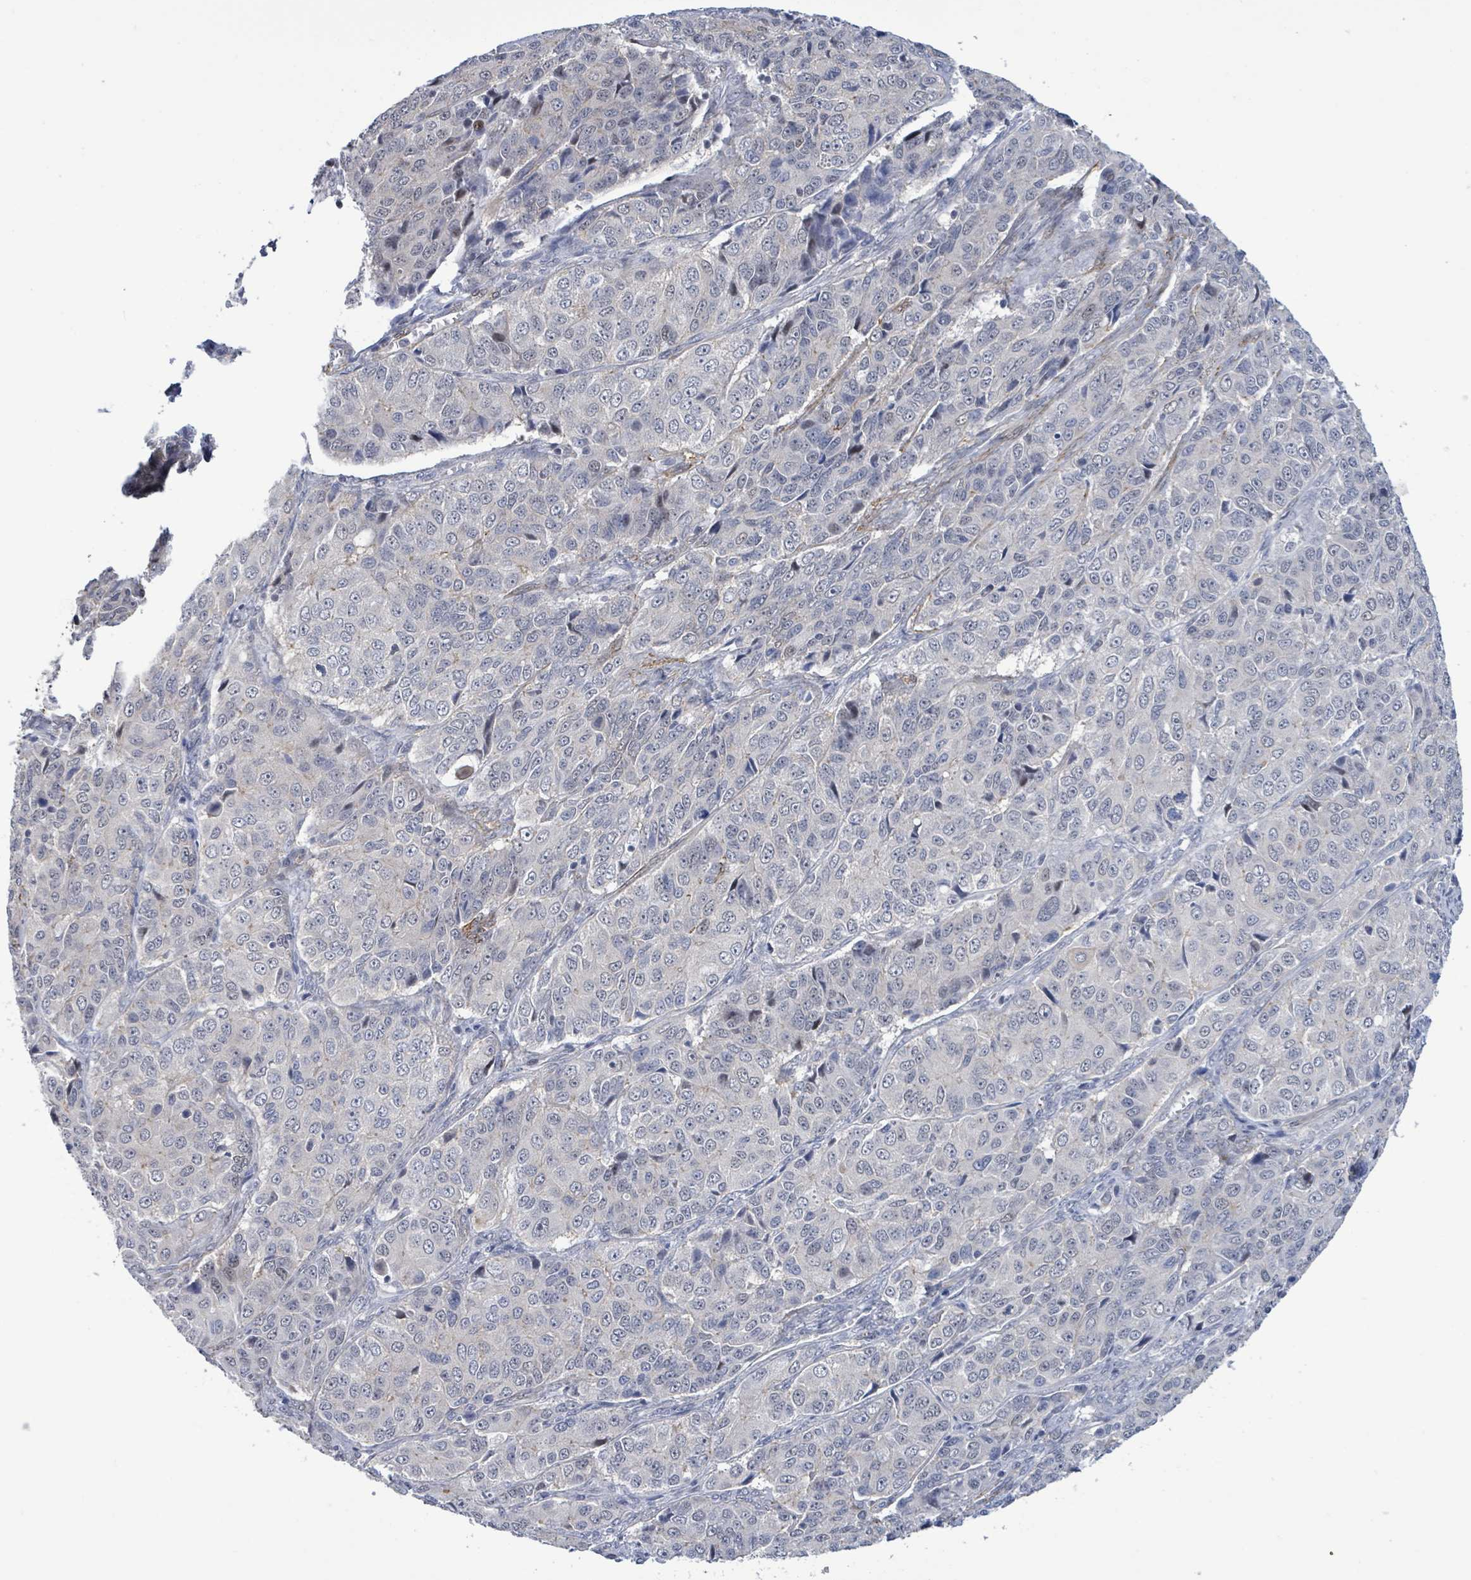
{"staining": {"intensity": "negative", "quantity": "none", "location": "none"}, "tissue": "ovarian cancer", "cell_type": "Tumor cells", "image_type": "cancer", "snomed": [{"axis": "morphology", "description": "Carcinoma, endometroid"}, {"axis": "topography", "description": "Ovary"}], "caption": "Immunohistochemical staining of human endometroid carcinoma (ovarian) shows no significant positivity in tumor cells. Nuclei are stained in blue.", "gene": "DMRTC1B", "patient": {"sex": "female", "age": 51}}